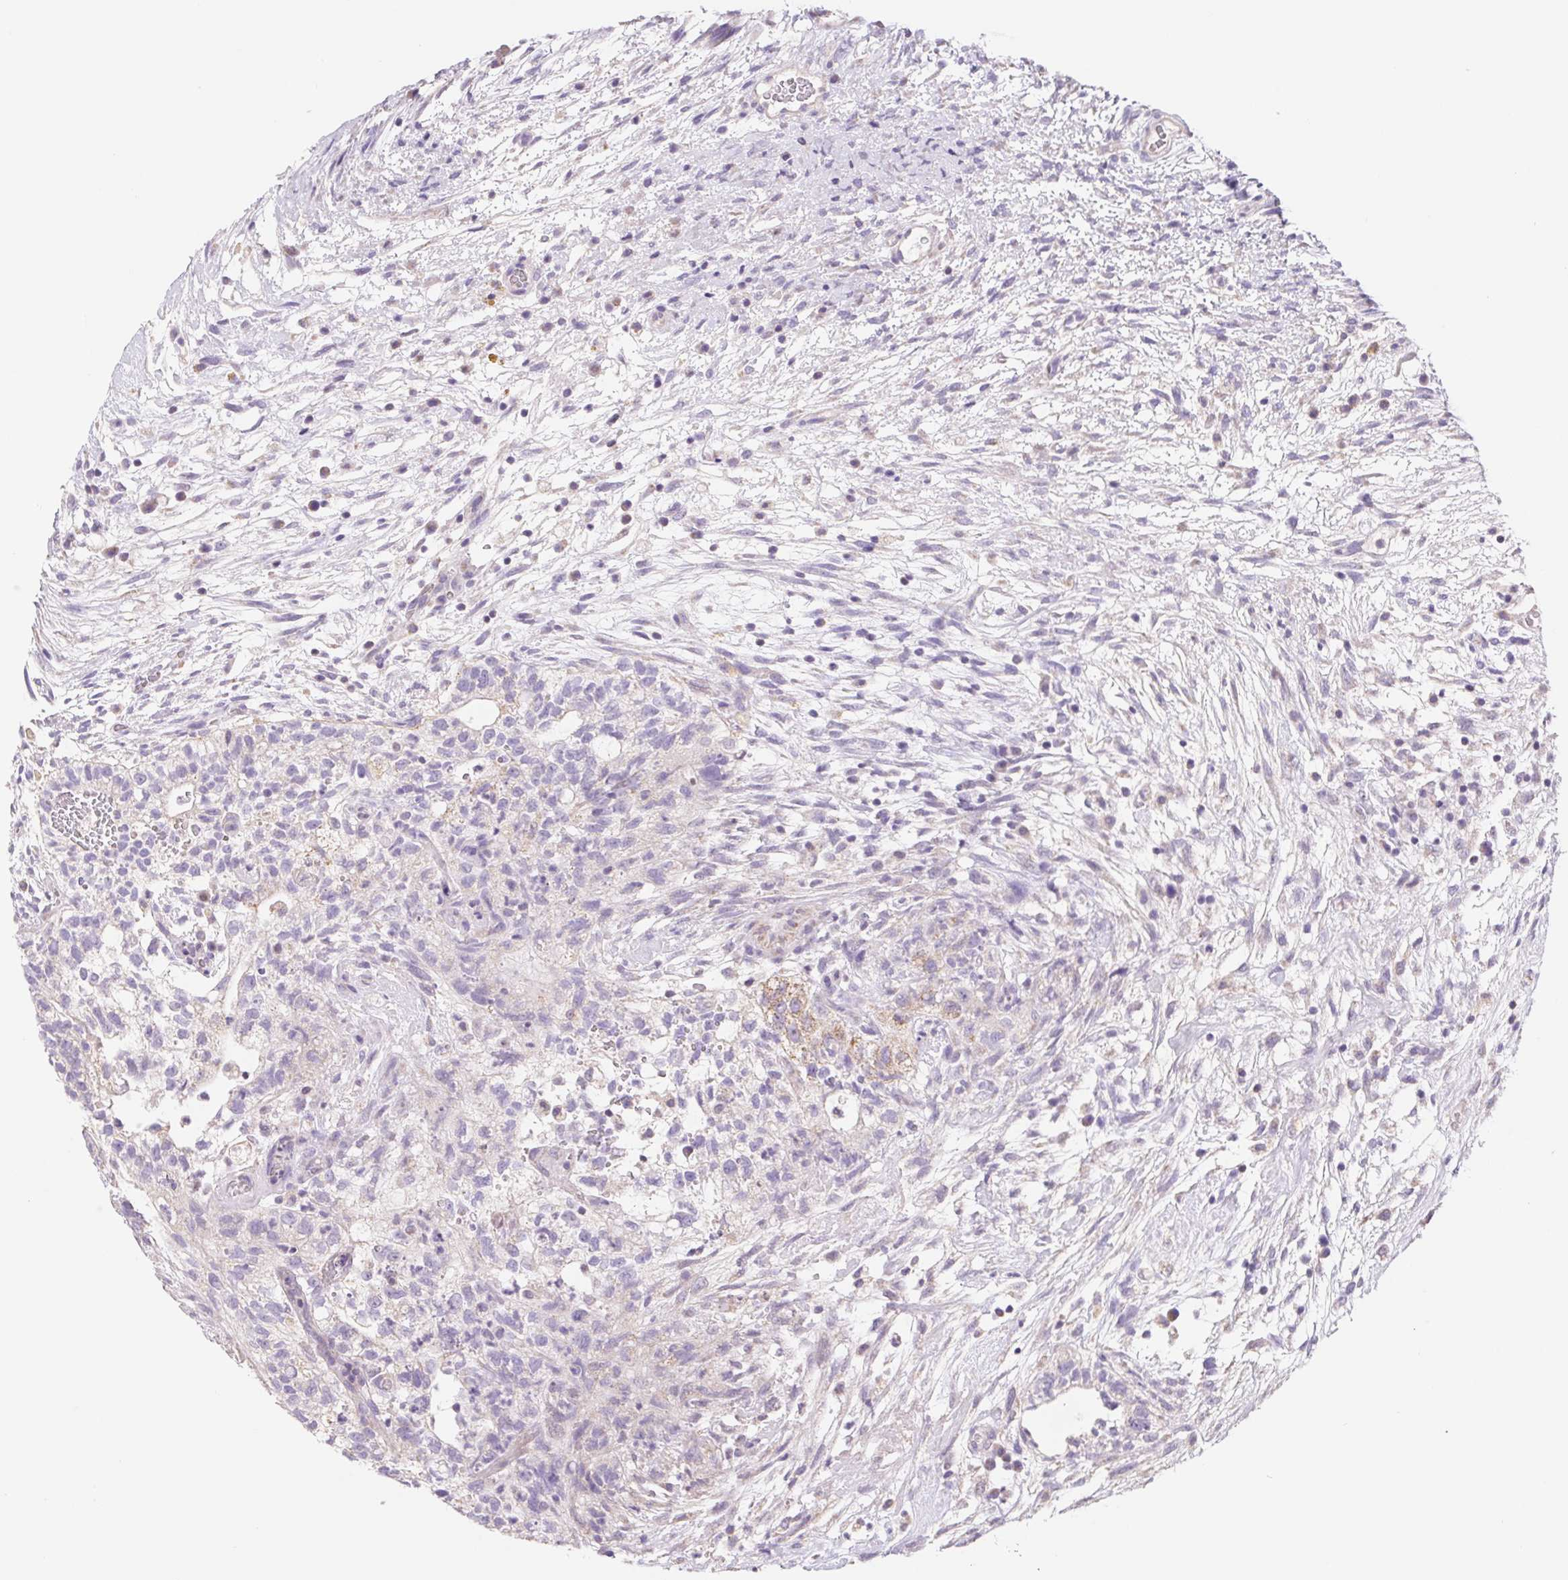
{"staining": {"intensity": "weak", "quantity": "<25%", "location": "cytoplasmic/membranous"}, "tissue": "testis cancer", "cell_type": "Tumor cells", "image_type": "cancer", "snomed": [{"axis": "morphology", "description": "Carcinoma, Embryonal, NOS"}, {"axis": "topography", "description": "Testis"}], "caption": "This is an immunohistochemistry (IHC) image of testis cancer (embryonal carcinoma). There is no expression in tumor cells.", "gene": "FKBP6", "patient": {"sex": "male", "age": 32}}